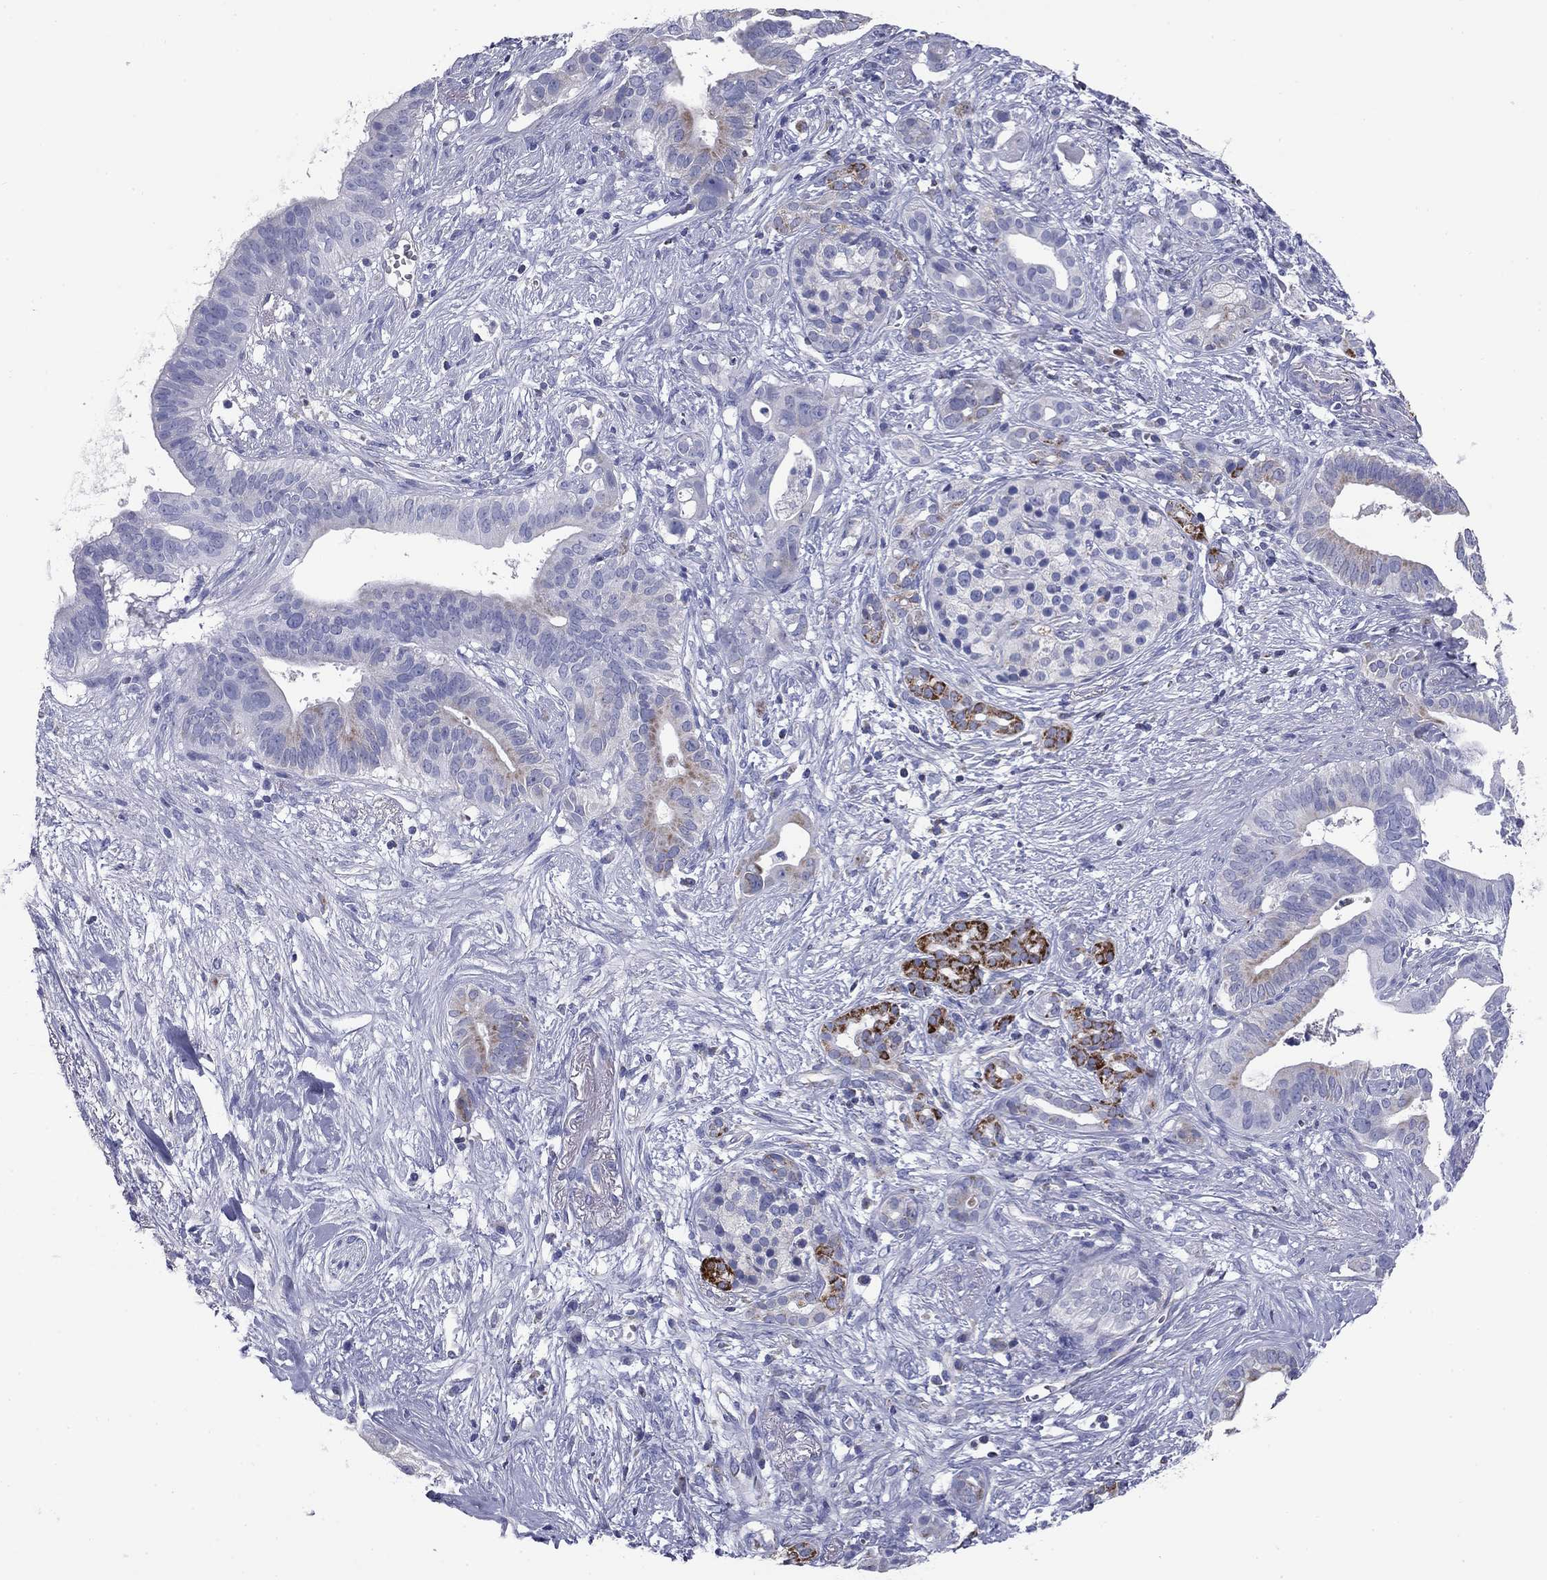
{"staining": {"intensity": "weak", "quantity": "<25%", "location": "cytoplasmic/membranous"}, "tissue": "pancreatic cancer", "cell_type": "Tumor cells", "image_type": "cancer", "snomed": [{"axis": "morphology", "description": "Adenocarcinoma, NOS"}, {"axis": "topography", "description": "Pancreas"}], "caption": "Pancreatic cancer was stained to show a protein in brown. There is no significant positivity in tumor cells.", "gene": "NDUFA4L2", "patient": {"sex": "male", "age": 61}}